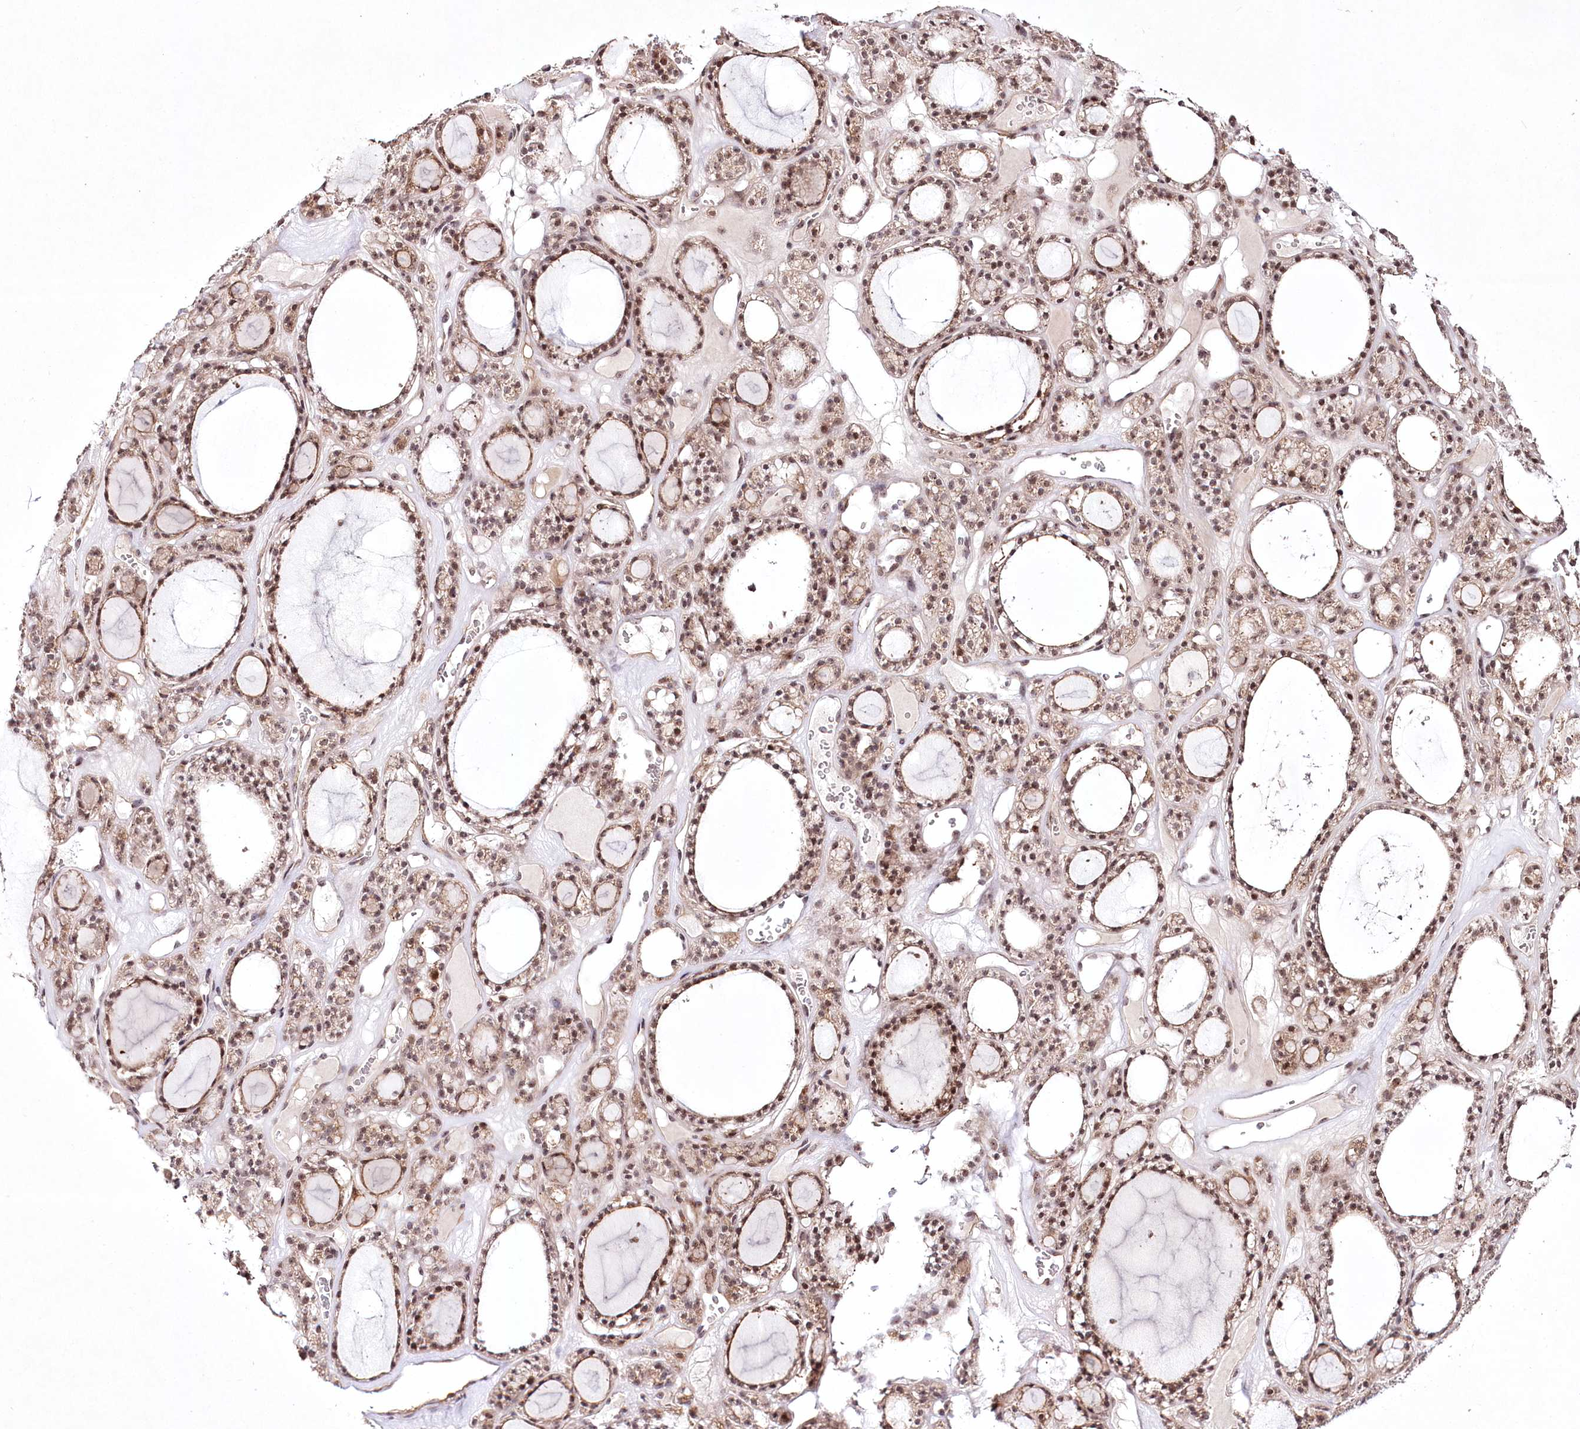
{"staining": {"intensity": "weak", "quantity": ">75%", "location": "nuclear"}, "tissue": "thyroid gland", "cell_type": "Glandular cells", "image_type": "normal", "snomed": [{"axis": "morphology", "description": "Normal tissue, NOS"}, {"axis": "topography", "description": "Thyroid gland"}], "caption": "The immunohistochemical stain labels weak nuclear positivity in glandular cells of unremarkable thyroid gland.", "gene": "CCDC59", "patient": {"sex": "female", "age": 28}}